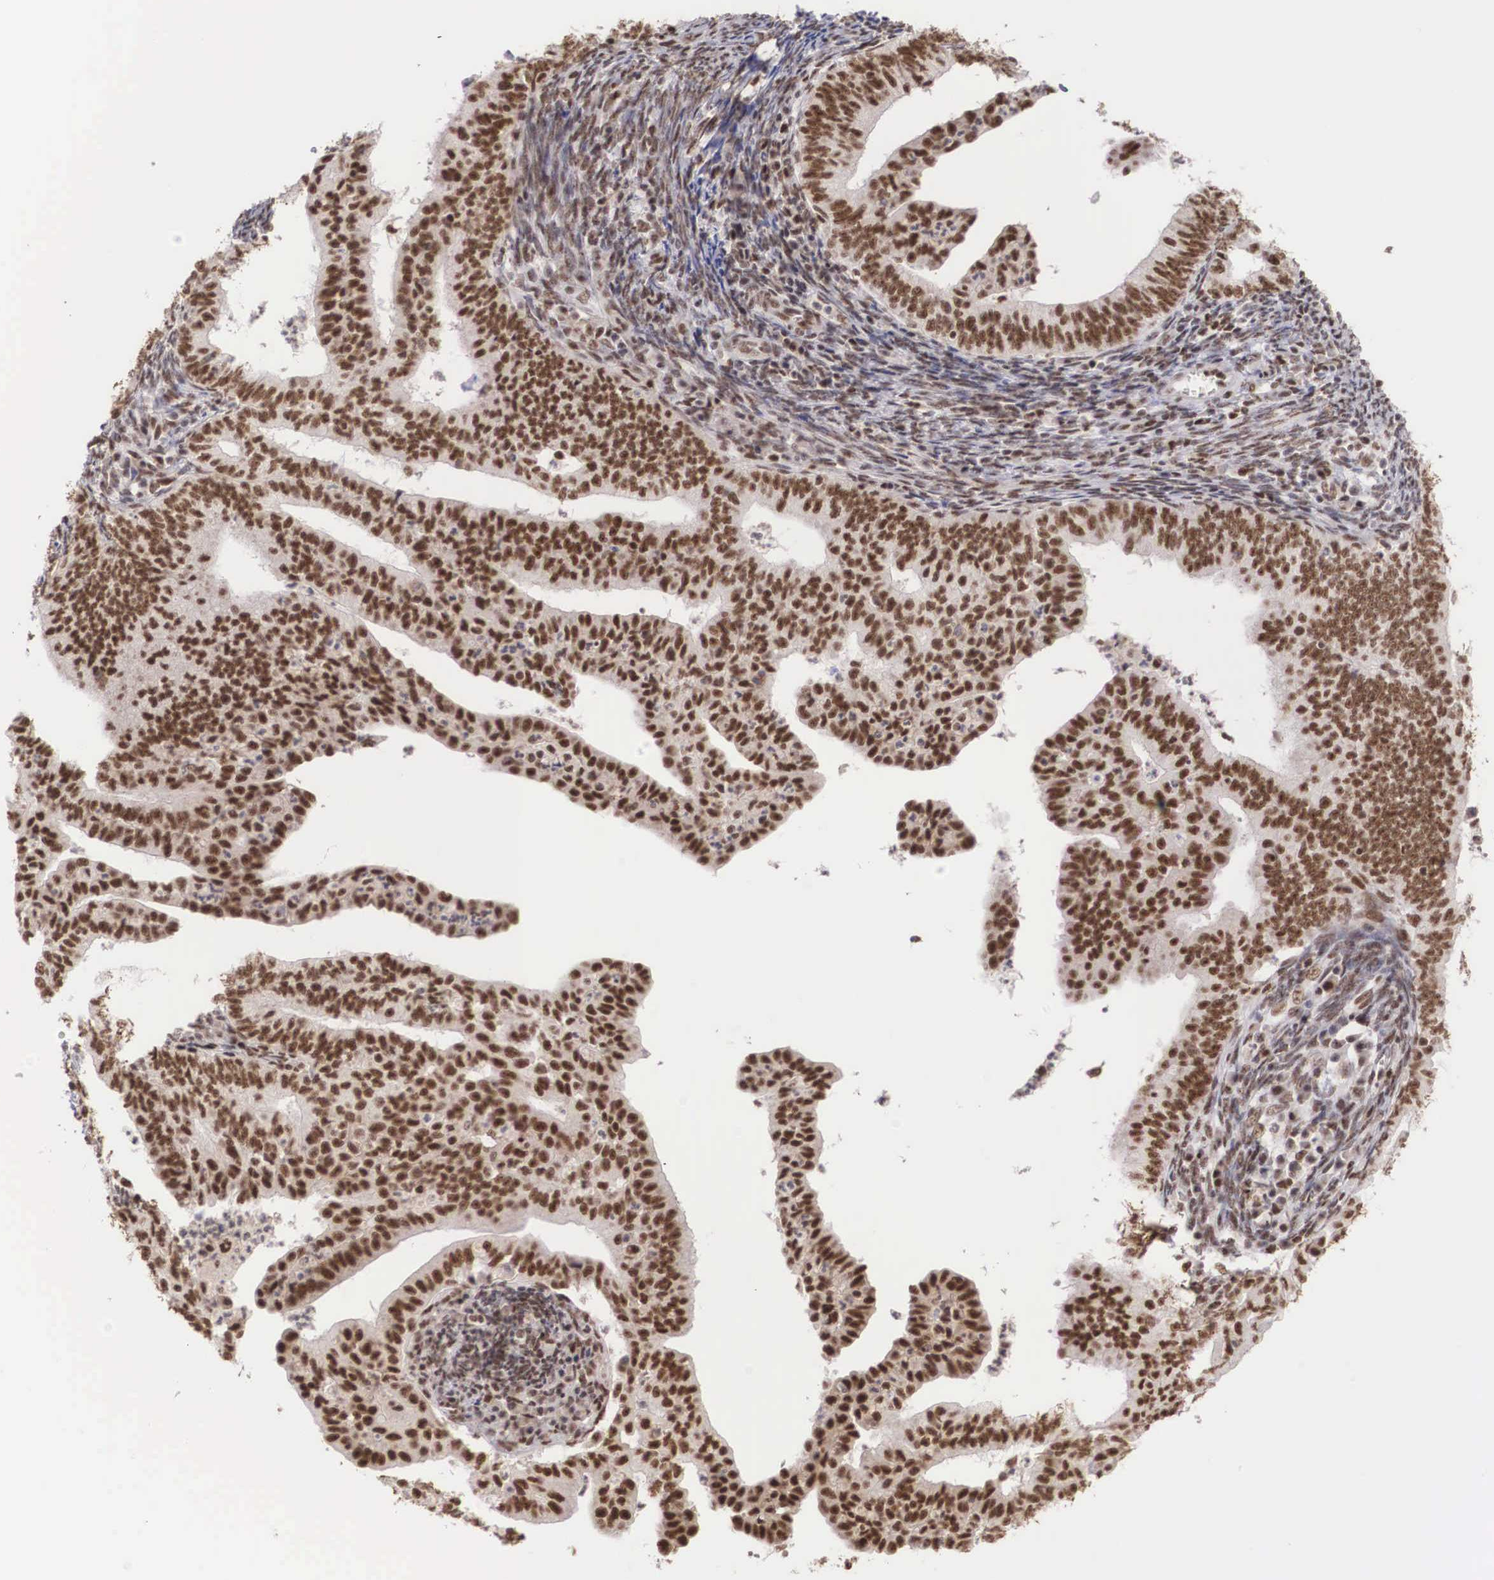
{"staining": {"intensity": "strong", "quantity": ">75%", "location": "nuclear"}, "tissue": "endometrial cancer", "cell_type": "Tumor cells", "image_type": "cancer", "snomed": [{"axis": "morphology", "description": "Adenocarcinoma, NOS"}, {"axis": "topography", "description": "Endometrium"}], "caption": "Endometrial adenocarcinoma stained for a protein (brown) reveals strong nuclear positive expression in about >75% of tumor cells.", "gene": "HTATSF1", "patient": {"sex": "female", "age": 66}}